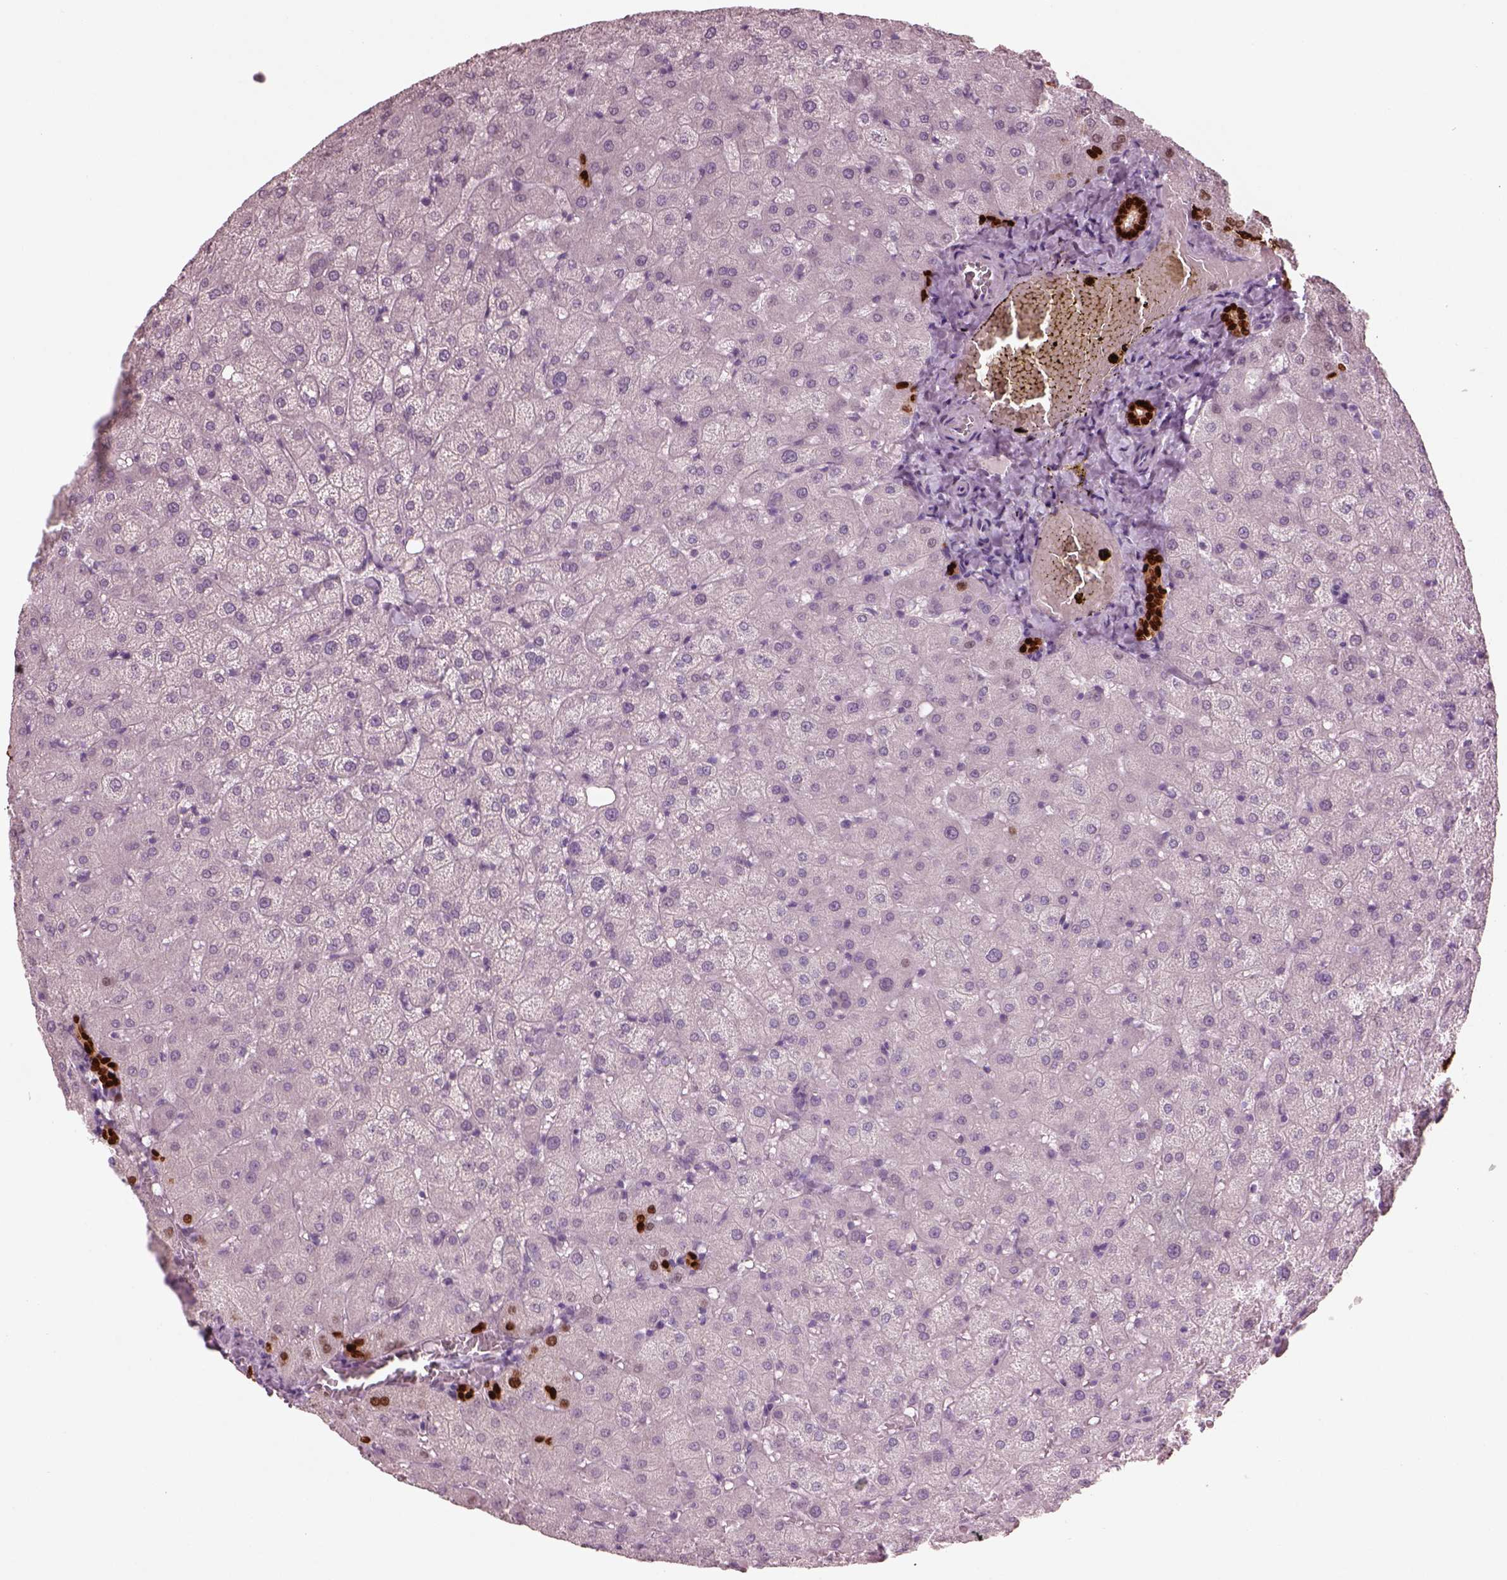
{"staining": {"intensity": "strong", "quantity": ">75%", "location": "nuclear"}, "tissue": "liver", "cell_type": "Cholangiocytes", "image_type": "normal", "snomed": [{"axis": "morphology", "description": "Normal tissue, NOS"}, {"axis": "topography", "description": "Liver"}], "caption": "Immunohistochemistry (IHC) photomicrograph of normal liver: liver stained using IHC shows high levels of strong protein expression localized specifically in the nuclear of cholangiocytes, appearing as a nuclear brown color.", "gene": "SOX9", "patient": {"sex": "female", "age": 50}}